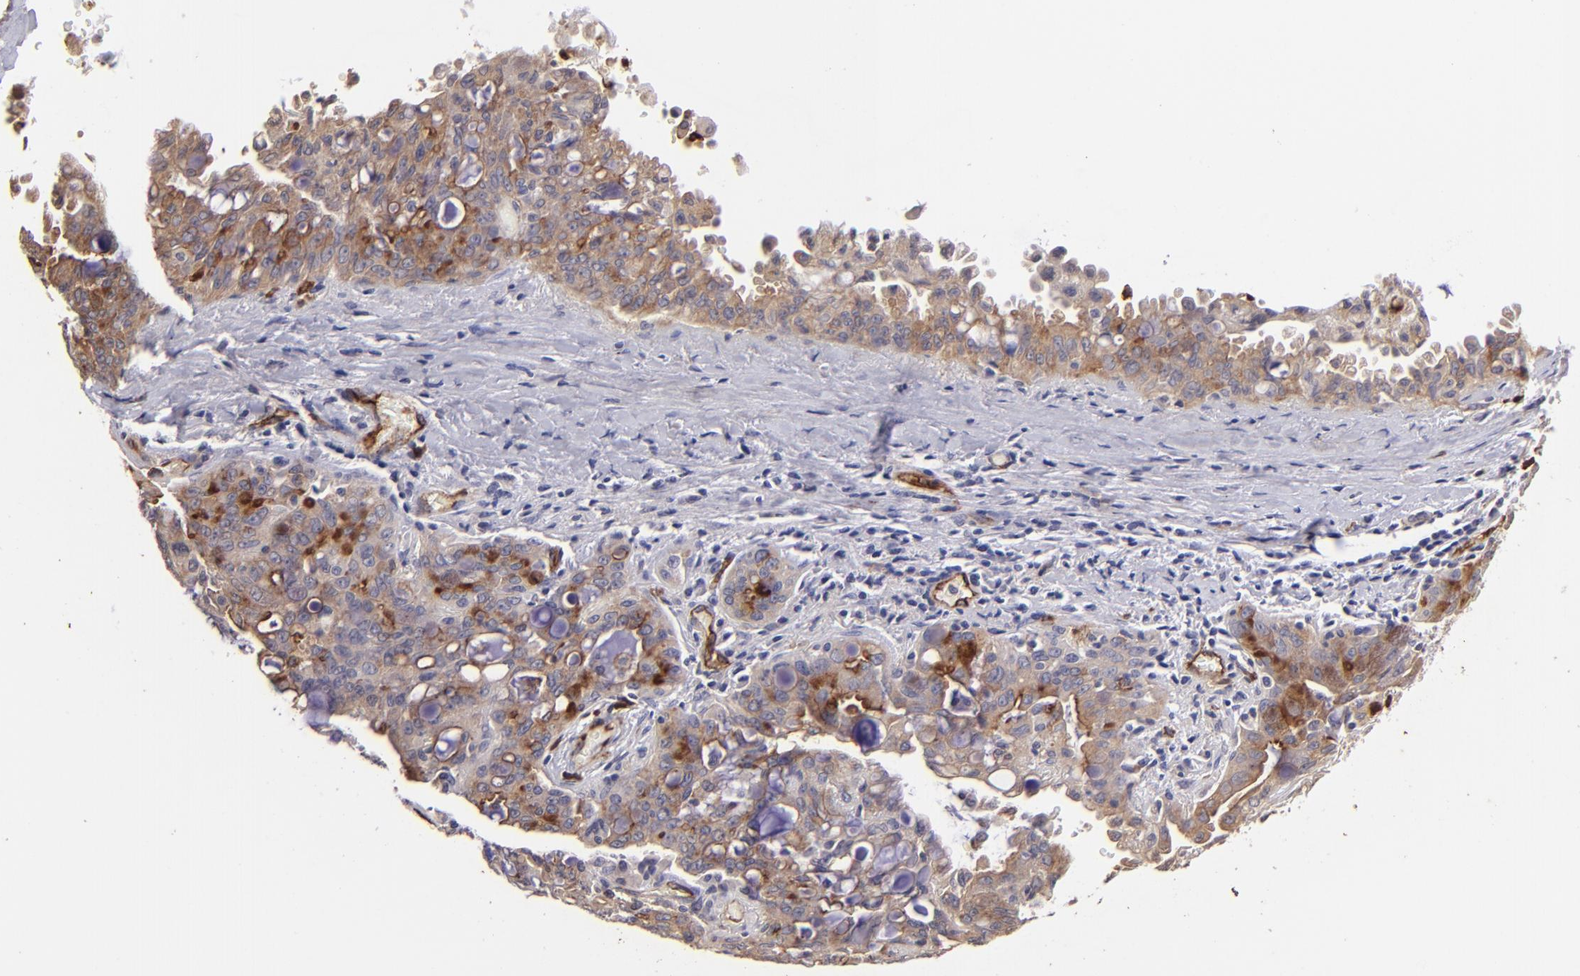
{"staining": {"intensity": "moderate", "quantity": ">75%", "location": "cytoplasmic/membranous"}, "tissue": "lung cancer", "cell_type": "Tumor cells", "image_type": "cancer", "snomed": [{"axis": "morphology", "description": "Adenocarcinoma, NOS"}, {"axis": "topography", "description": "Lung"}], "caption": "Adenocarcinoma (lung) stained for a protein reveals moderate cytoplasmic/membranous positivity in tumor cells.", "gene": "DYSF", "patient": {"sex": "female", "age": 44}}